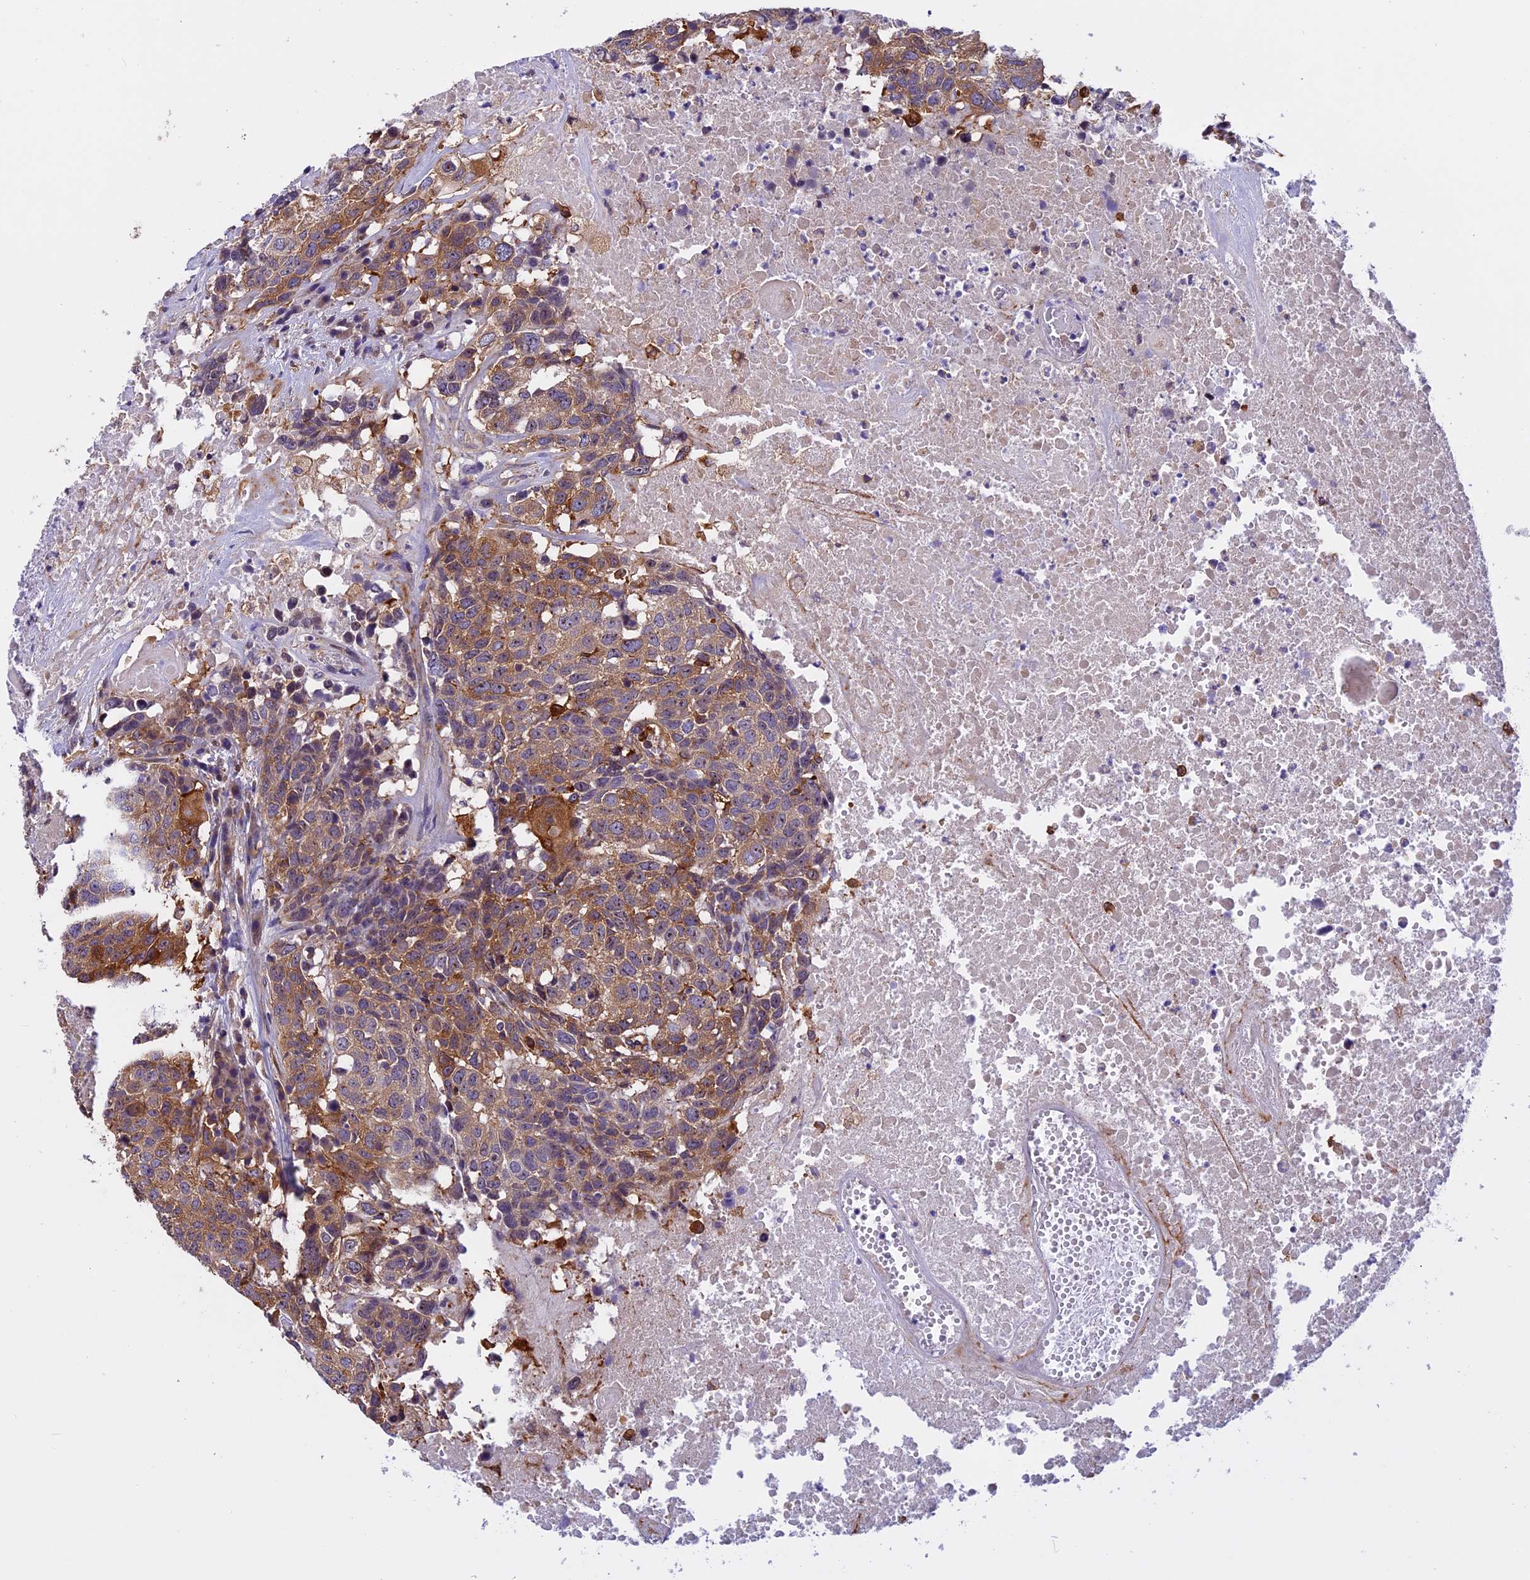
{"staining": {"intensity": "moderate", "quantity": "25%-75%", "location": "cytoplasmic/membranous"}, "tissue": "head and neck cancer", "cell_type": "Tumor cells", "image_type": "cancer", "snomed": [{"axis": "morphology", "description": "Squamous cell carcinoma, NOS"}, {"axis": "topography", "description": "Head-Neck"}], "caption": "Immunohistochemical staining of human head and neck squamous cell carcinoma exhibits moderate cytoplasmic/membranous protein positivity in about 25%-75% of tumor cells.", "gene": "EHBP1L1", "patient": {"sex": "male", "age": 66}}